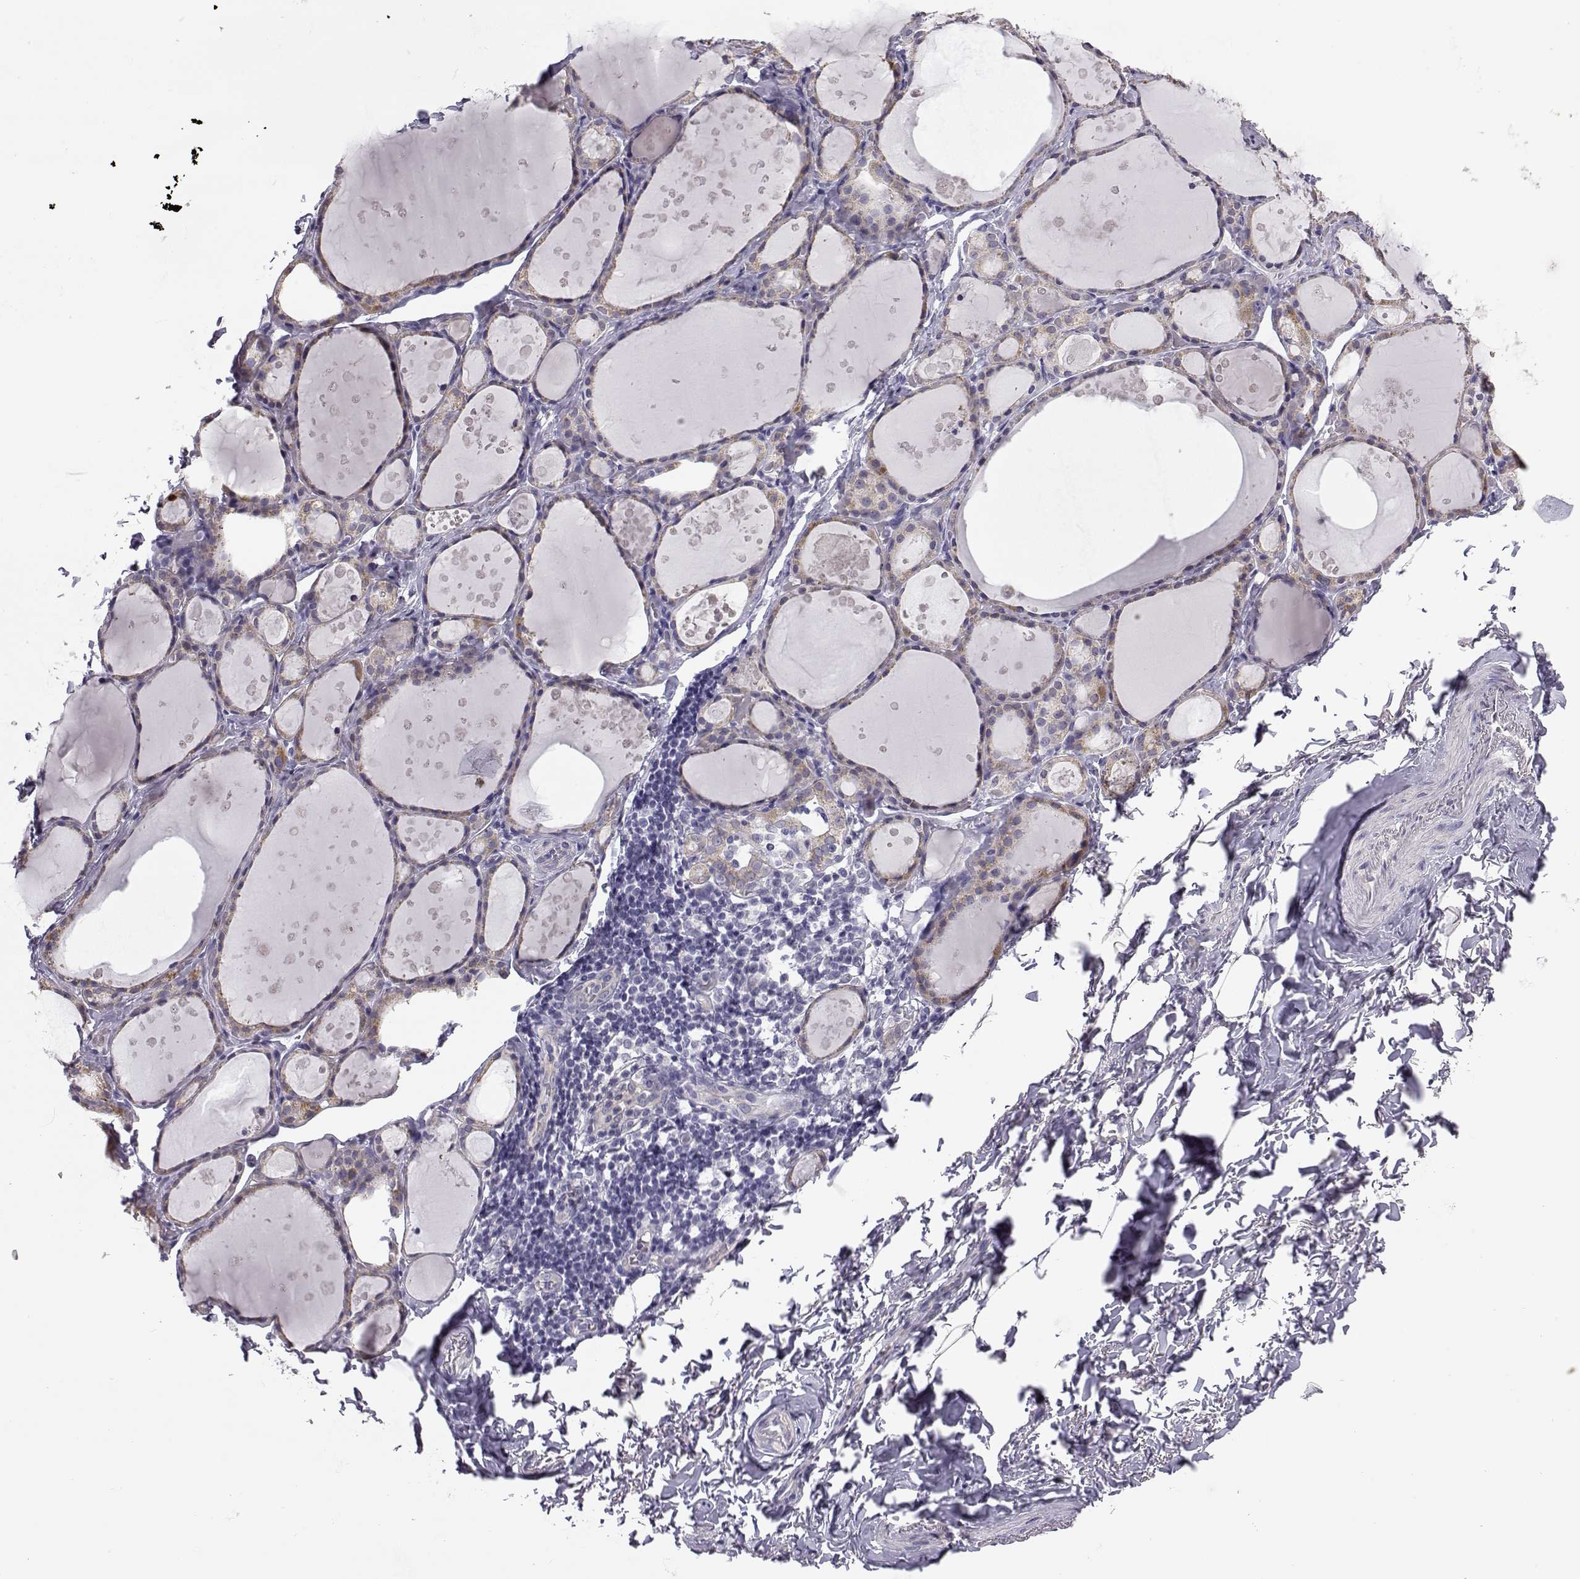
{"staining": {"intensity": "weak", "quantity": "25%-75%", "location": "cytoplasmic/membranous"}, "tissue": "thyroid gland", "cell_type": "Glandular cells", "image_type": "normal", "snomed": [{"axis": "morphology", "description": "Normal tissue, NOS"}, {"axis": "topography", "description": "Thyroid gland"}], "caption": "IHC staining of normal thyroid gland, which displays low levels of weak cytoplasmic/membranous staining in about 25%-75% of glandular cells indicating weak cytoplasmic/membranous protein staining. The staining was performed using DAB (3,3'-diaminobenzidine) (brown) for protein detection and nuclei were counterstained in hematoxylin (blue).", "gene": "KCNMB4", "patient": {"sex": "male", "age": 68}}